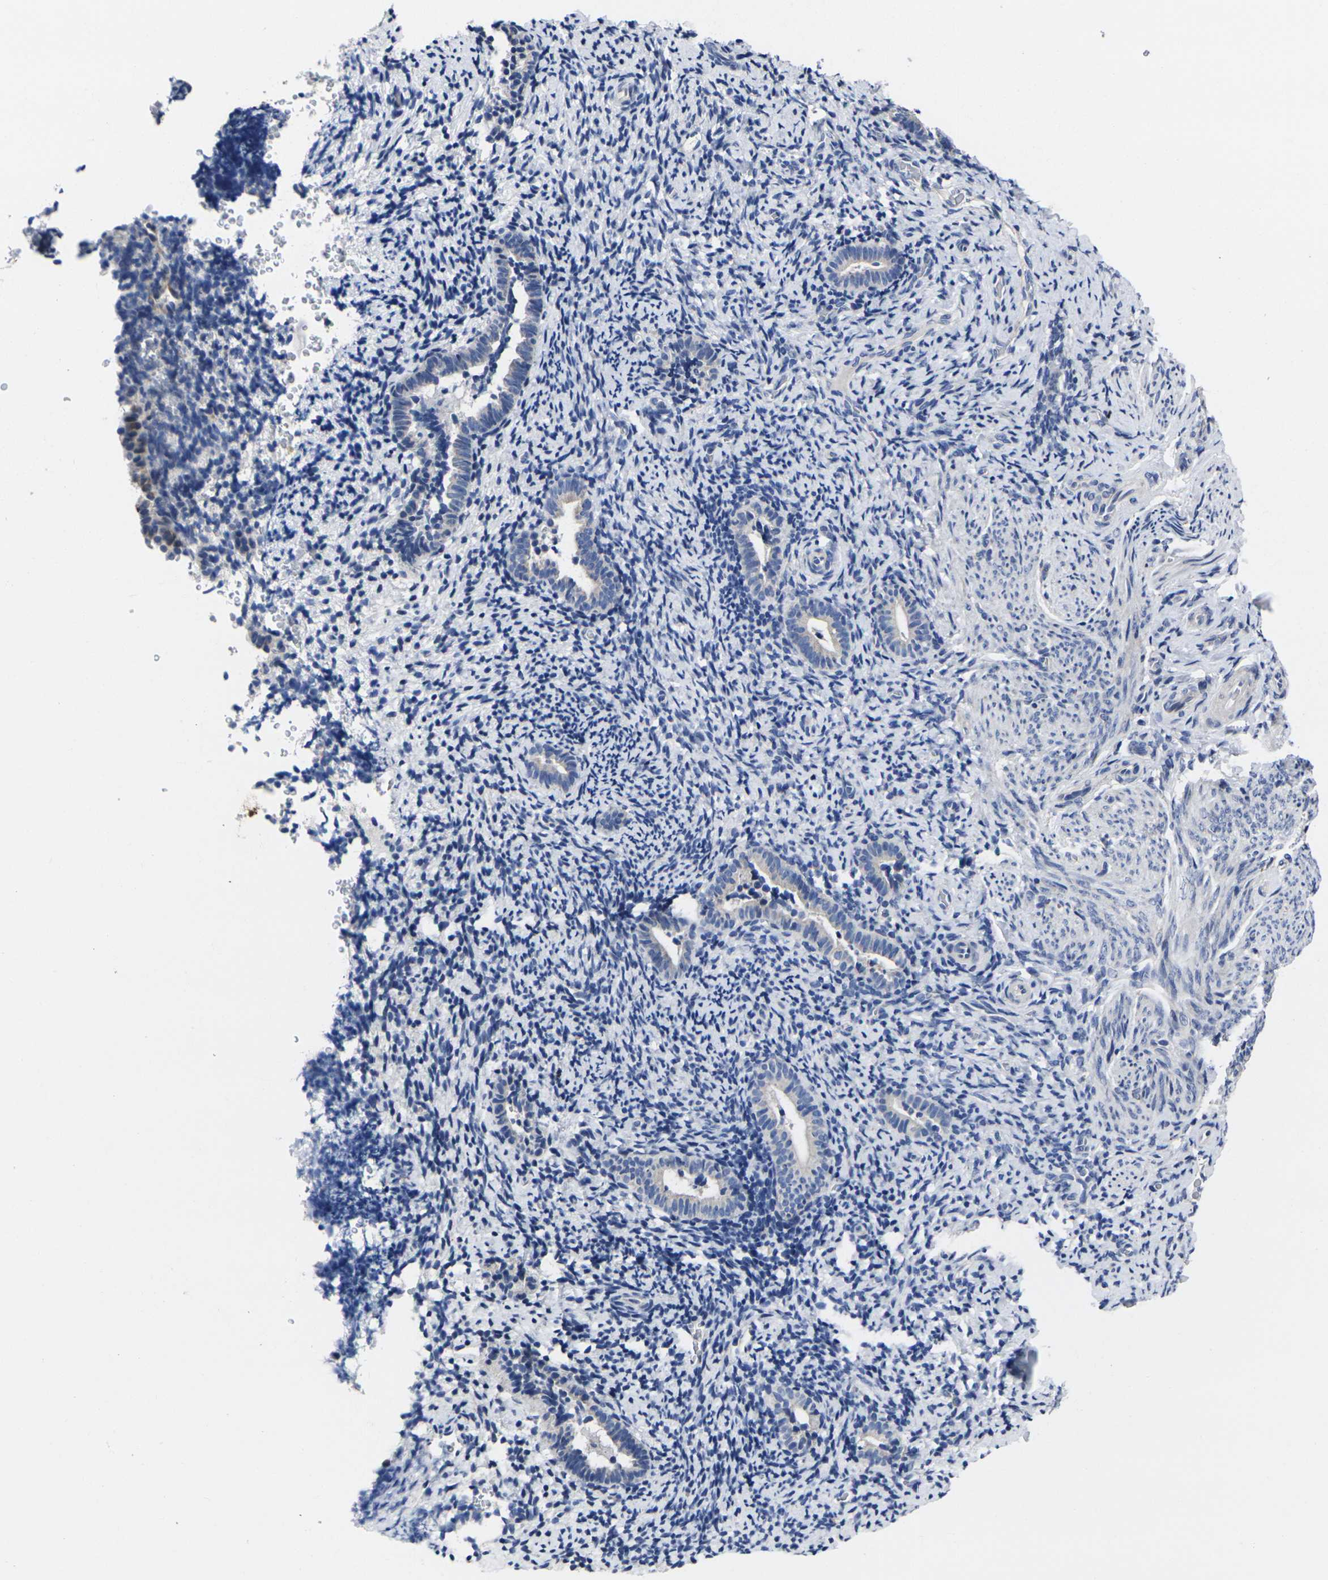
{"staining": {"intensity": "negative", "quantity": "none", "location": "none"}, "tissue": "endometrium", "cell_type": "Cells in endometrial stroma", "image_type": "normal", "snomed": [{"axis": "morphology", "description": "Normal tissue, NOS"}, {"axis": "topography", "description": "Endometrium"}], "caption": "This is an IHC micrograph of unremarkable human endometrium. There is no expression in cells in endometrial stroma.", "gene": "CYP2C8", "patient": {"sex": "female", "age": 51}}